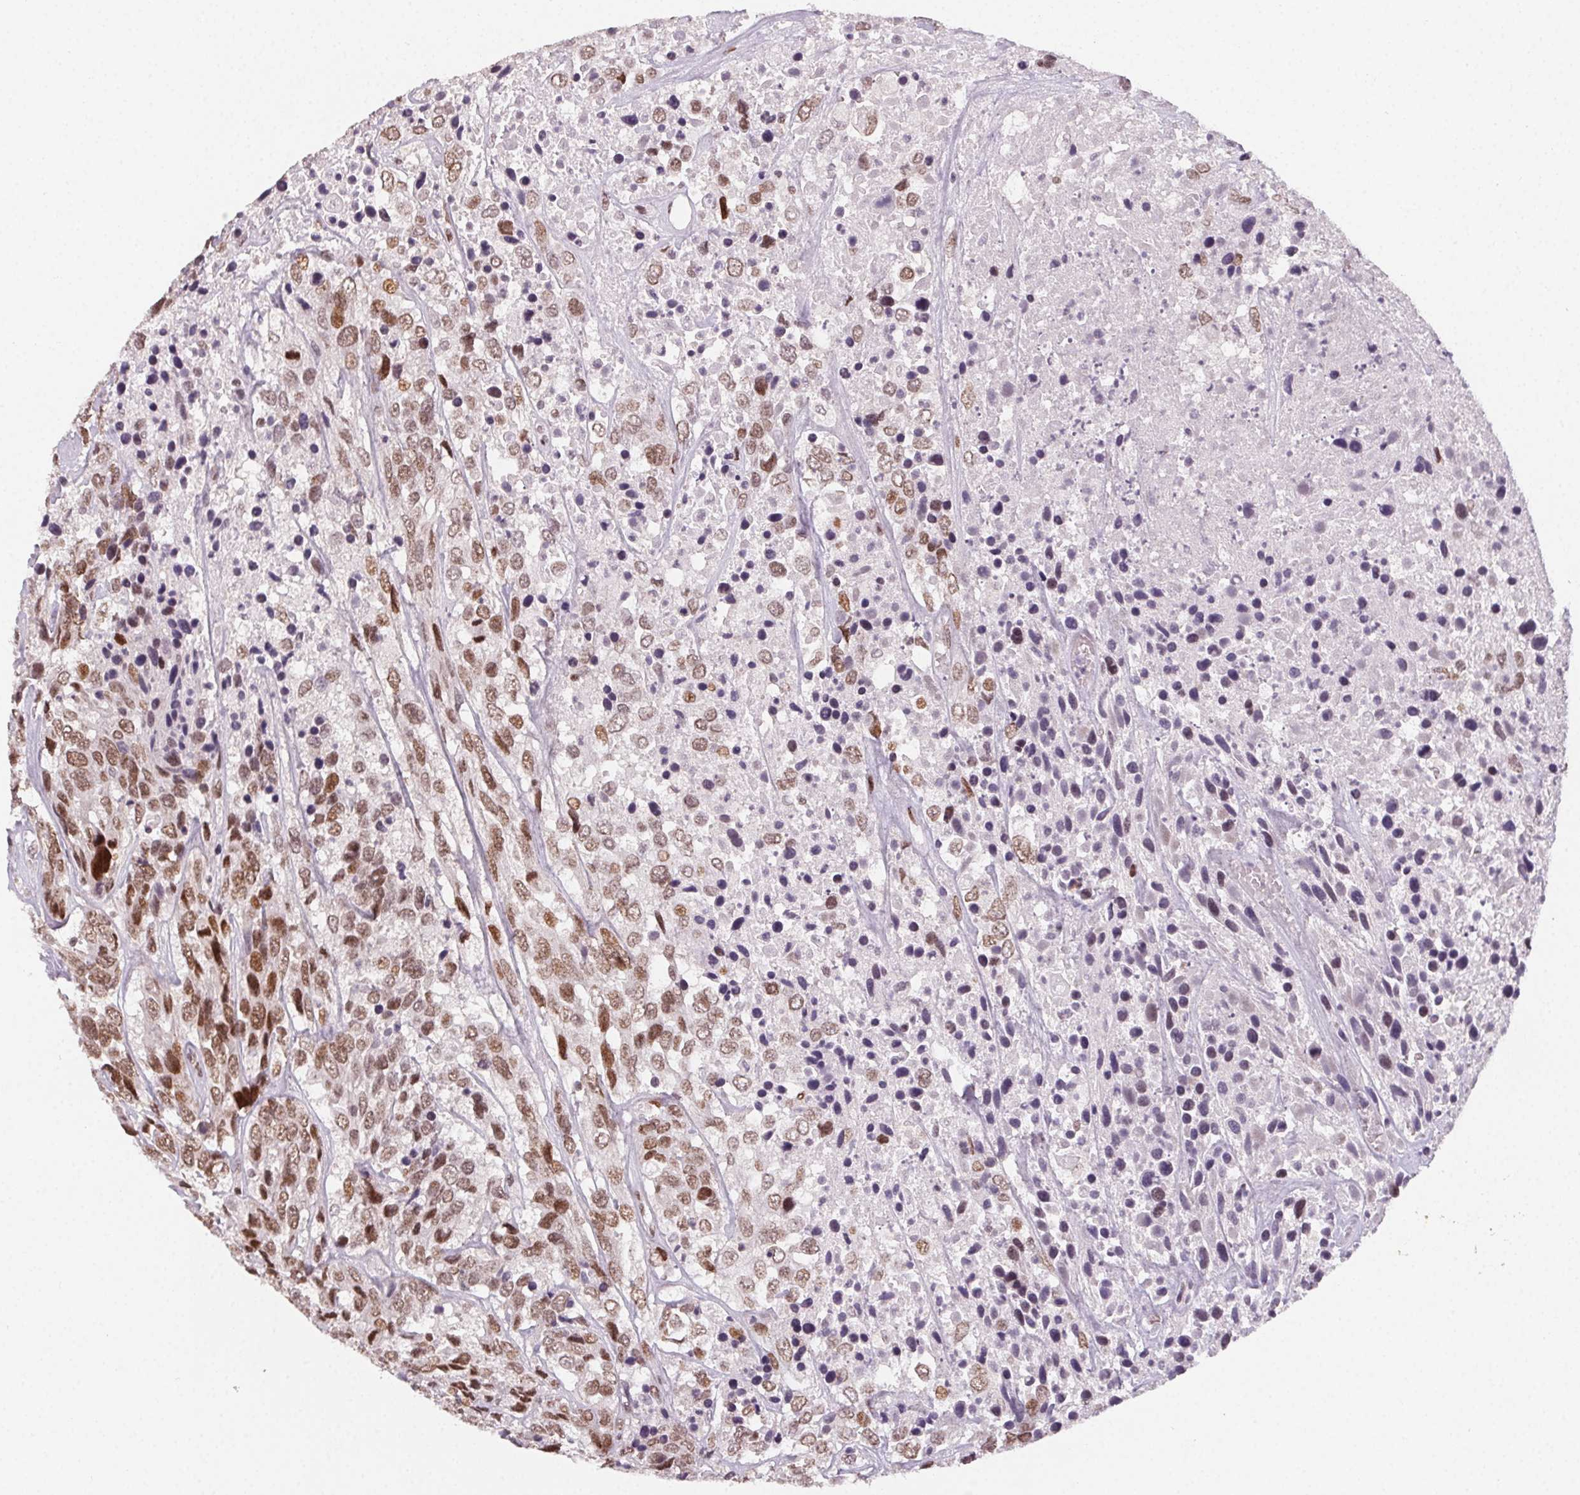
{"staining": {"intensity": "moderate", "quantity": ">75%", "location": "nuclear"}, "tissue": "urothelial cancer", "cell_type": "Tumor cells", "image_type": "cancer", "snomed": [{"axis": "morphology", "description": "Urothelial carcinoma, High grade"}, {"axis": "topography", "description": "Urinary bladder"}], "caption": "Human high-grade urothelial carcinoma stained for a protein (brown) demonstrates moderate nuclear positive staining in approximately >75% of tumor cells.", "gene": "KMT2A", "patient": {"sex": "female", "age": 70}}